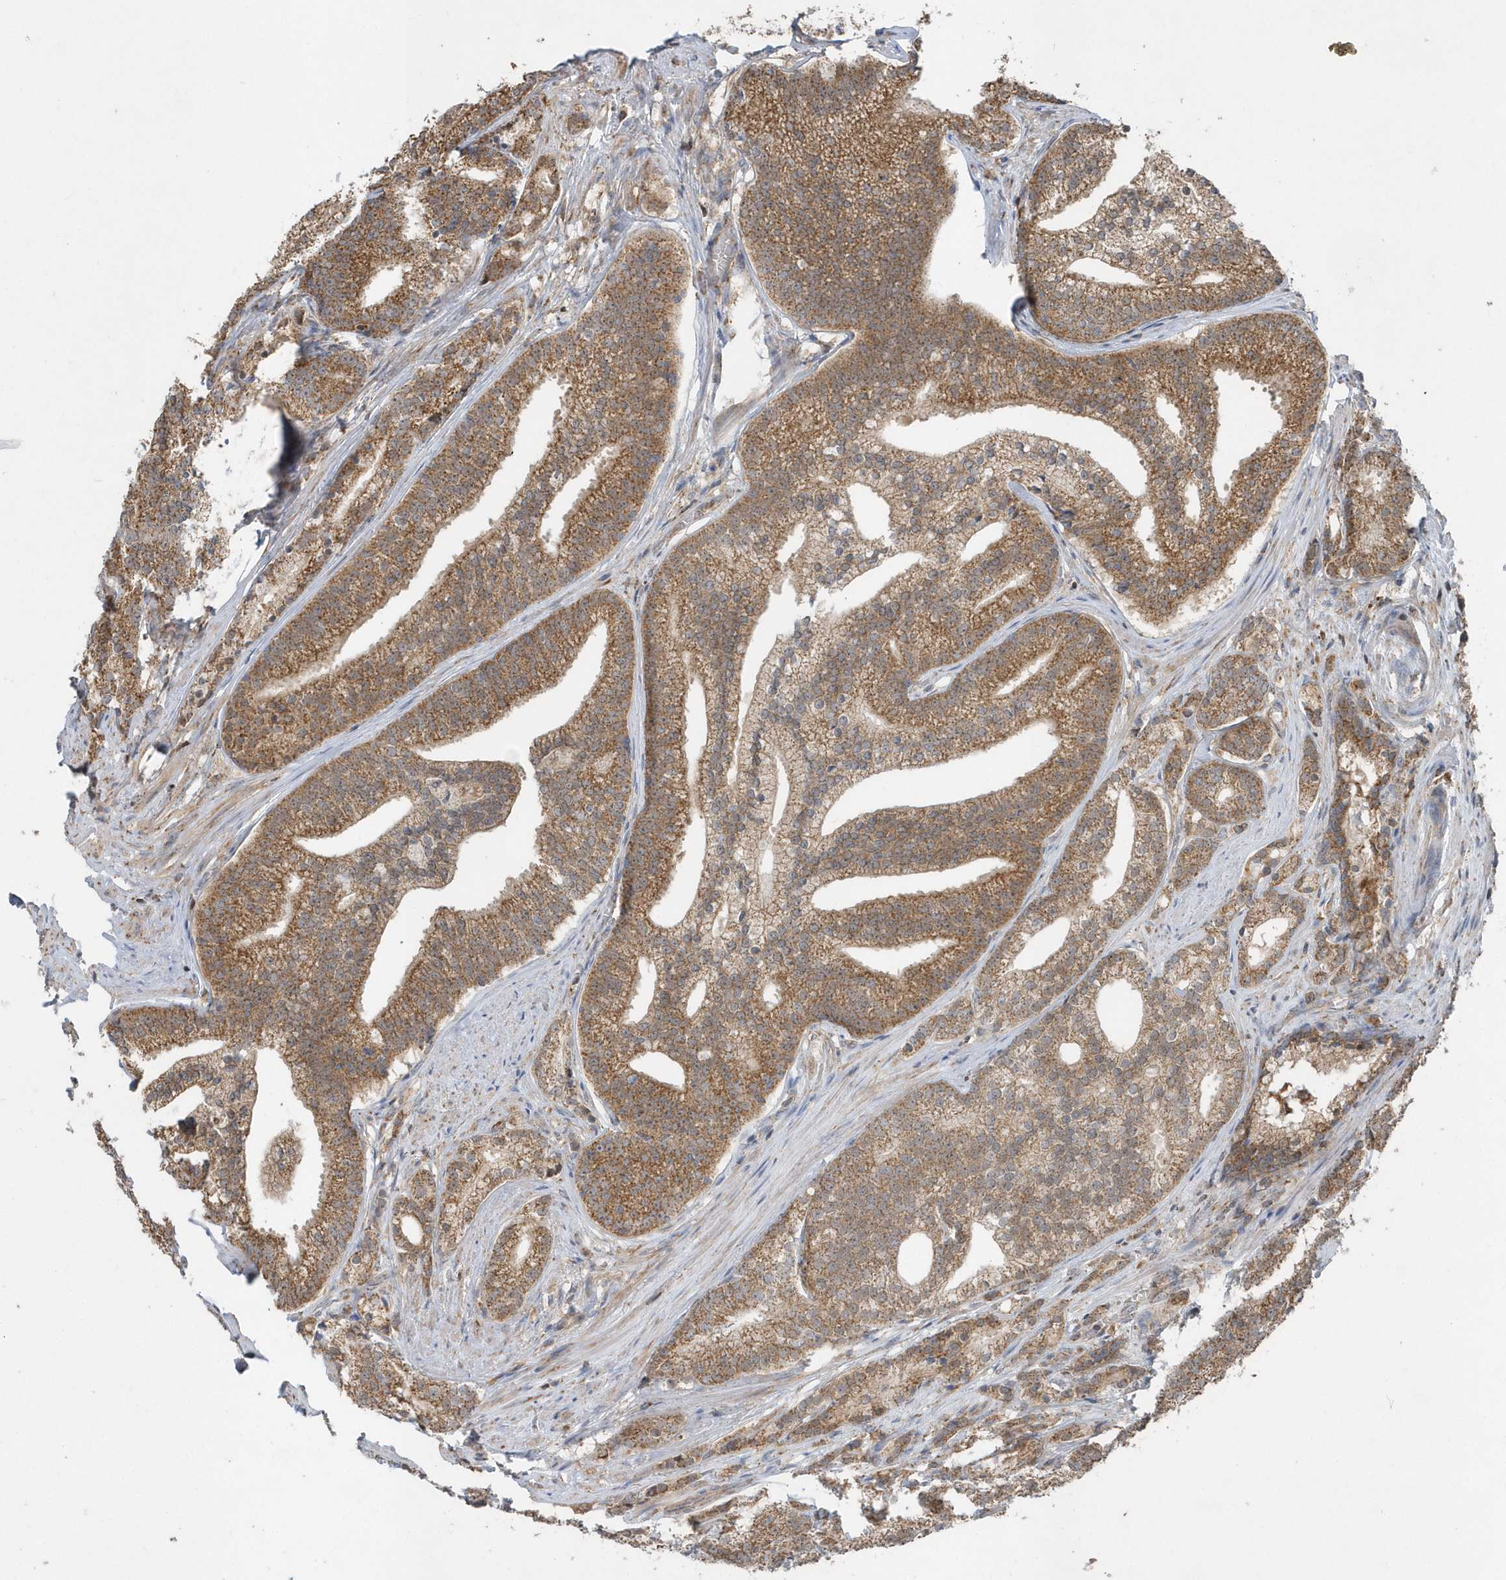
{"staining": {"intensity": "moderate", "quantity": ">75%", "location": "cytoplasmic/membranous"}, "tissue": "prostate cancer", "cell_type": "Tumor cells", "image_type": "cancer", "snomed": [{"axis": "morphology", "description": "Adenocarcinoma, Low grade"}, {"axis": "topography", "description": "Prostate"}], "caption": "Protein expression analysis of human prostate low-grade adenocarcinoma reveals moderate cytoplasmic/membranous expression in approximately >75% of tumor cells.", "gene": "PPP1R7", "patient": {"sex": "male", "age": 71}}